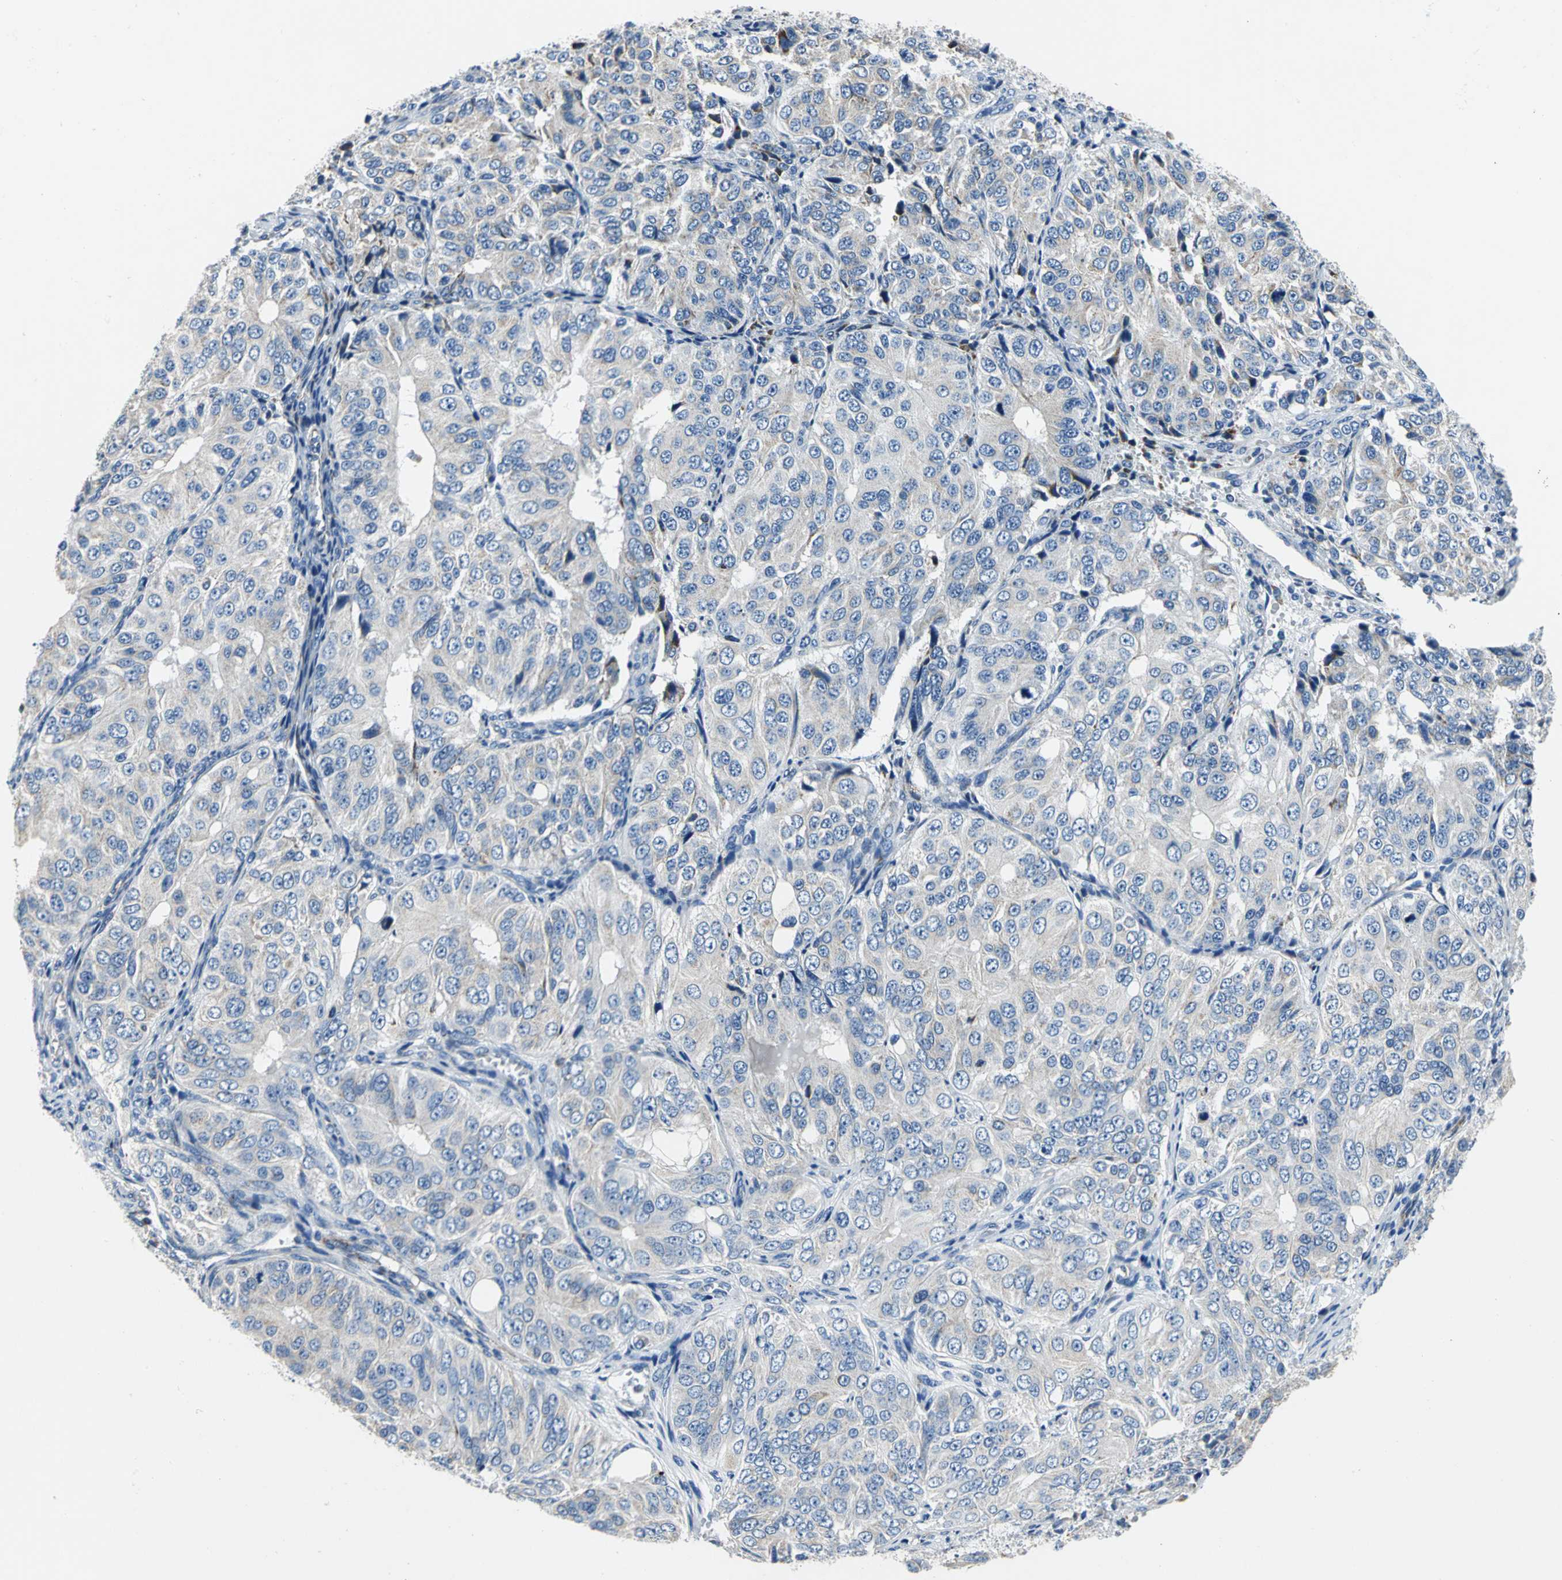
{"staining": {"intensity": "weak", "quantity": ">75%", "location": "cytoplasmic/membranous"}, "tissue": "ovarian cancer", "cell_type": "Tumor cells", "image_type": "cancer", "snomed": [{"axis": "morphology", "description": "Carcinoma, endometroid"}, {"axis": "topography", "description": "Ovary"}], "caption": "An immunohistochemistry histopathology image of neoplastic tissue is shown. Protein staining in brown labels weak cytoplasmic/membranous positivity in ovarian endometroid carcinoma within tumor cells.", "gene": "IFI6", "patient": {"sex": "female", "age": 51}}